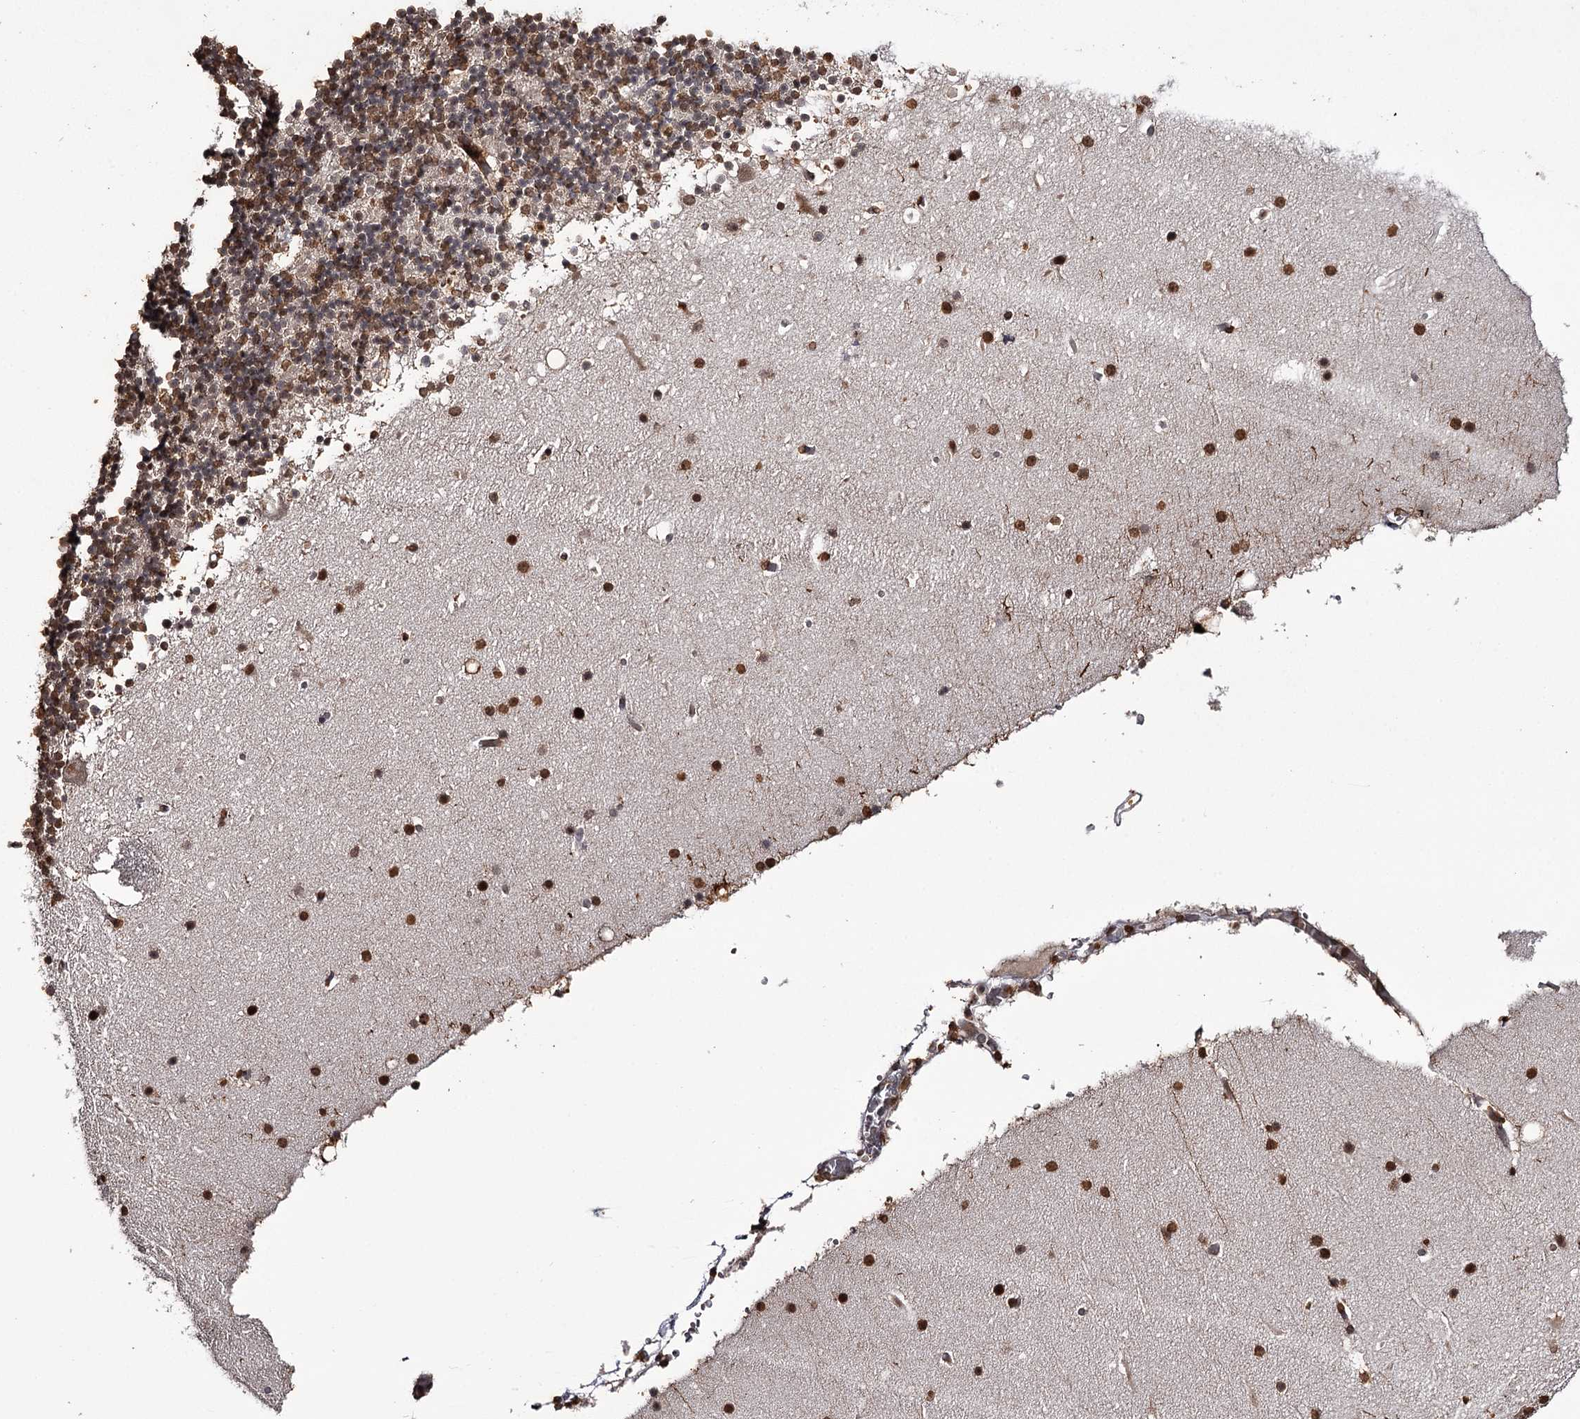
{"staining": {"intensity": "moderate", "quantity": ">75%", "location": "cytoplasmic/membranous,nuclear"}, "tissue": "cerebellum", "cell_type": "Cells in granular layer", "image_type": "normal", "snomed": [{"axis": "morphology", "description": "Normal tissue, NOS"}, {"axis": "topography", "description": "Cerebellum"}], "caption": "Approximately >75% of cells in granular layer in unremarkable human cerebellum exhibit moderate cytoplasmic/membranous,nuclear protein expression as visualized by brown immunohistochemical staining.", "gene": "THYN1", "patient": {"sex": "male", "age": 57}}